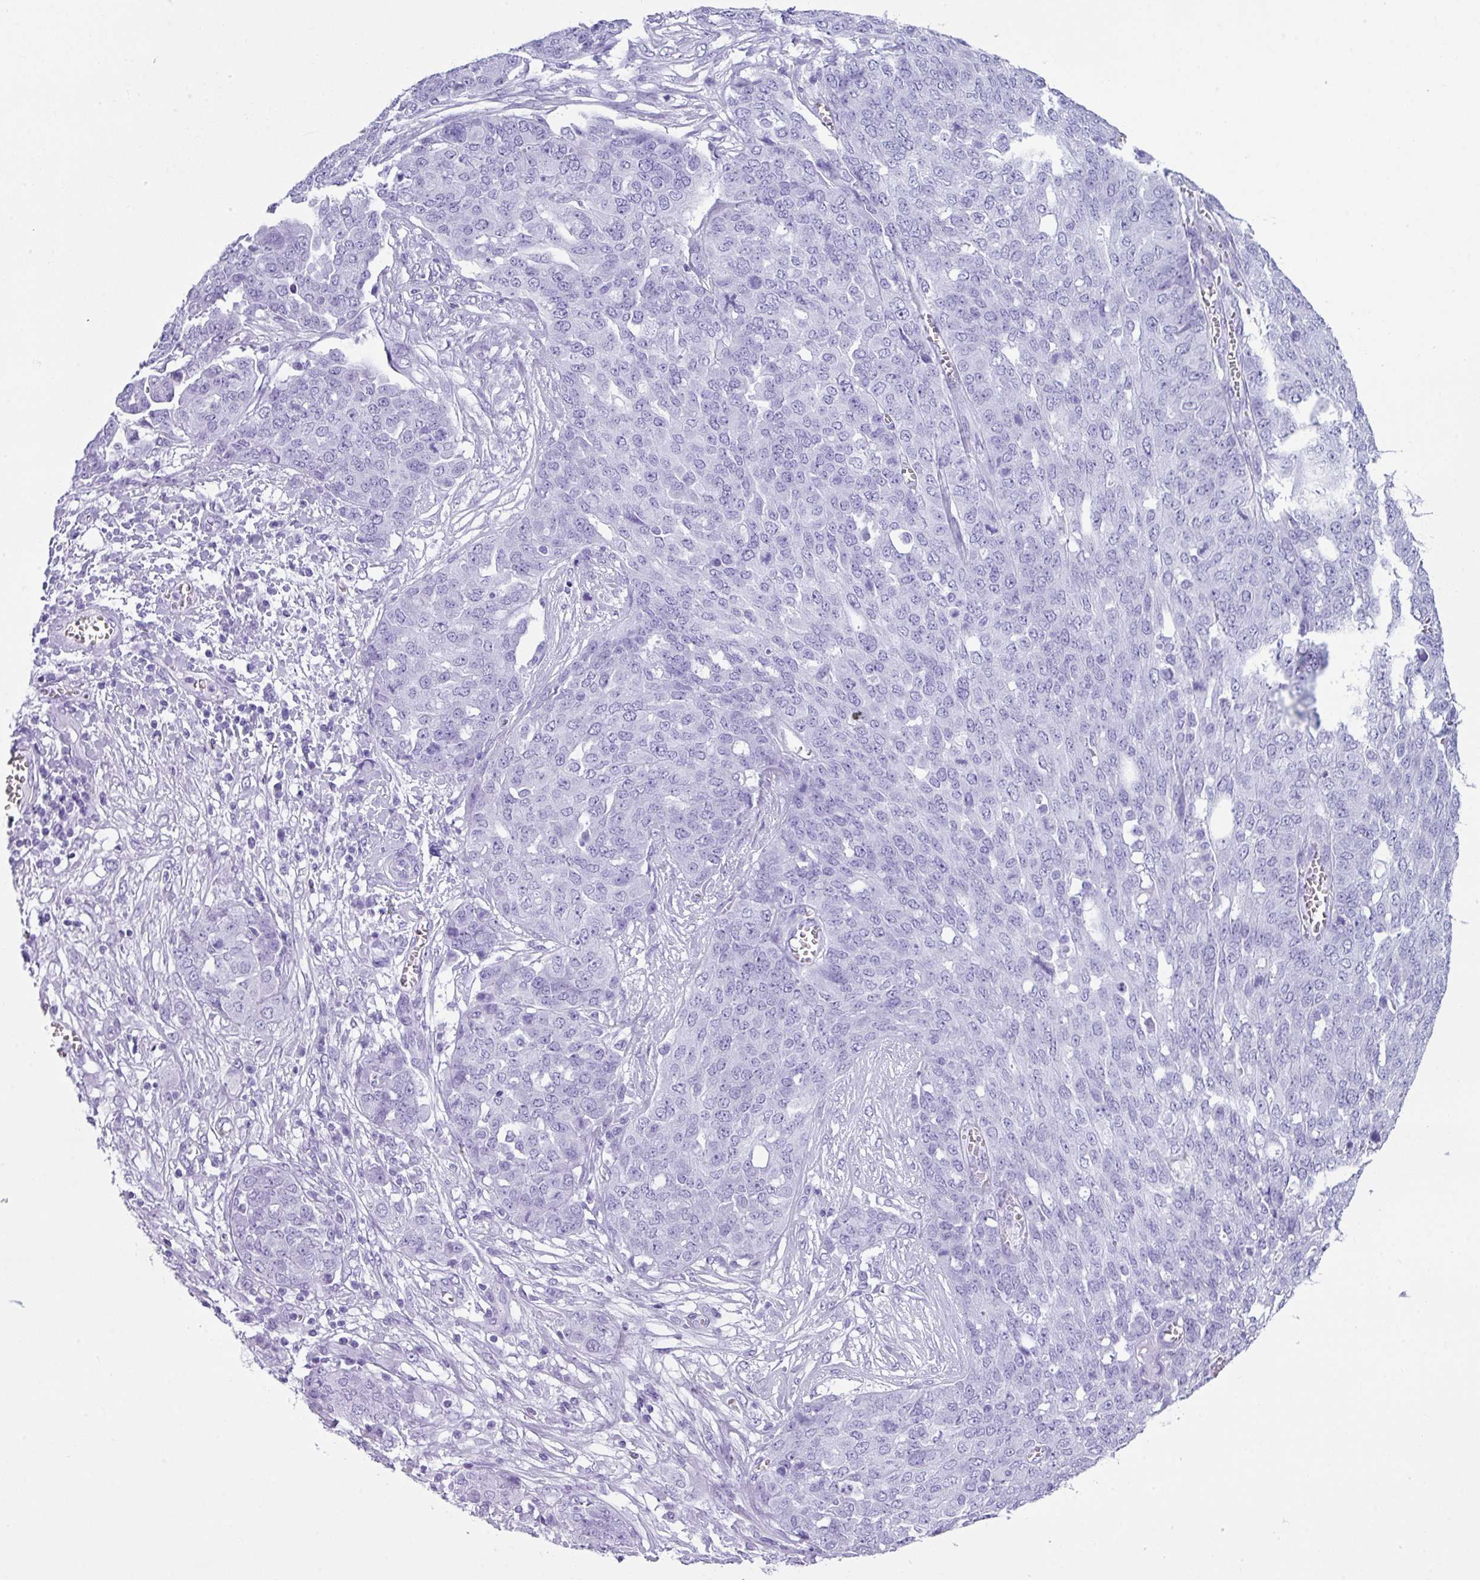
{"staining": {"intensity": "negative", "quantity": "none", "location": "none"}, "tissue": "ovarian cancer", "cell_type": "Tumor cells", "image_type": "cancer", "snomed": [{"axis": "morphology", "description": "Cystadenocarcinoma, serous, NOS"}, {"axis": "topography", "description": "Soft tissue"}, {"axis": "topography", "description": "Ovary"}], "caption": "Immunohistochemical staining of human serous cystadenocarcinoma (ovarian) exhibits no significant expression in tumor cells. The staining was performed using DAB to visualize the protein expression in brown, while the nuclei were stained in blue with hematoxylin (Magnification: 20x).", "gene": "ZNF568", "patient": {"sex": "female", "age": 57}}